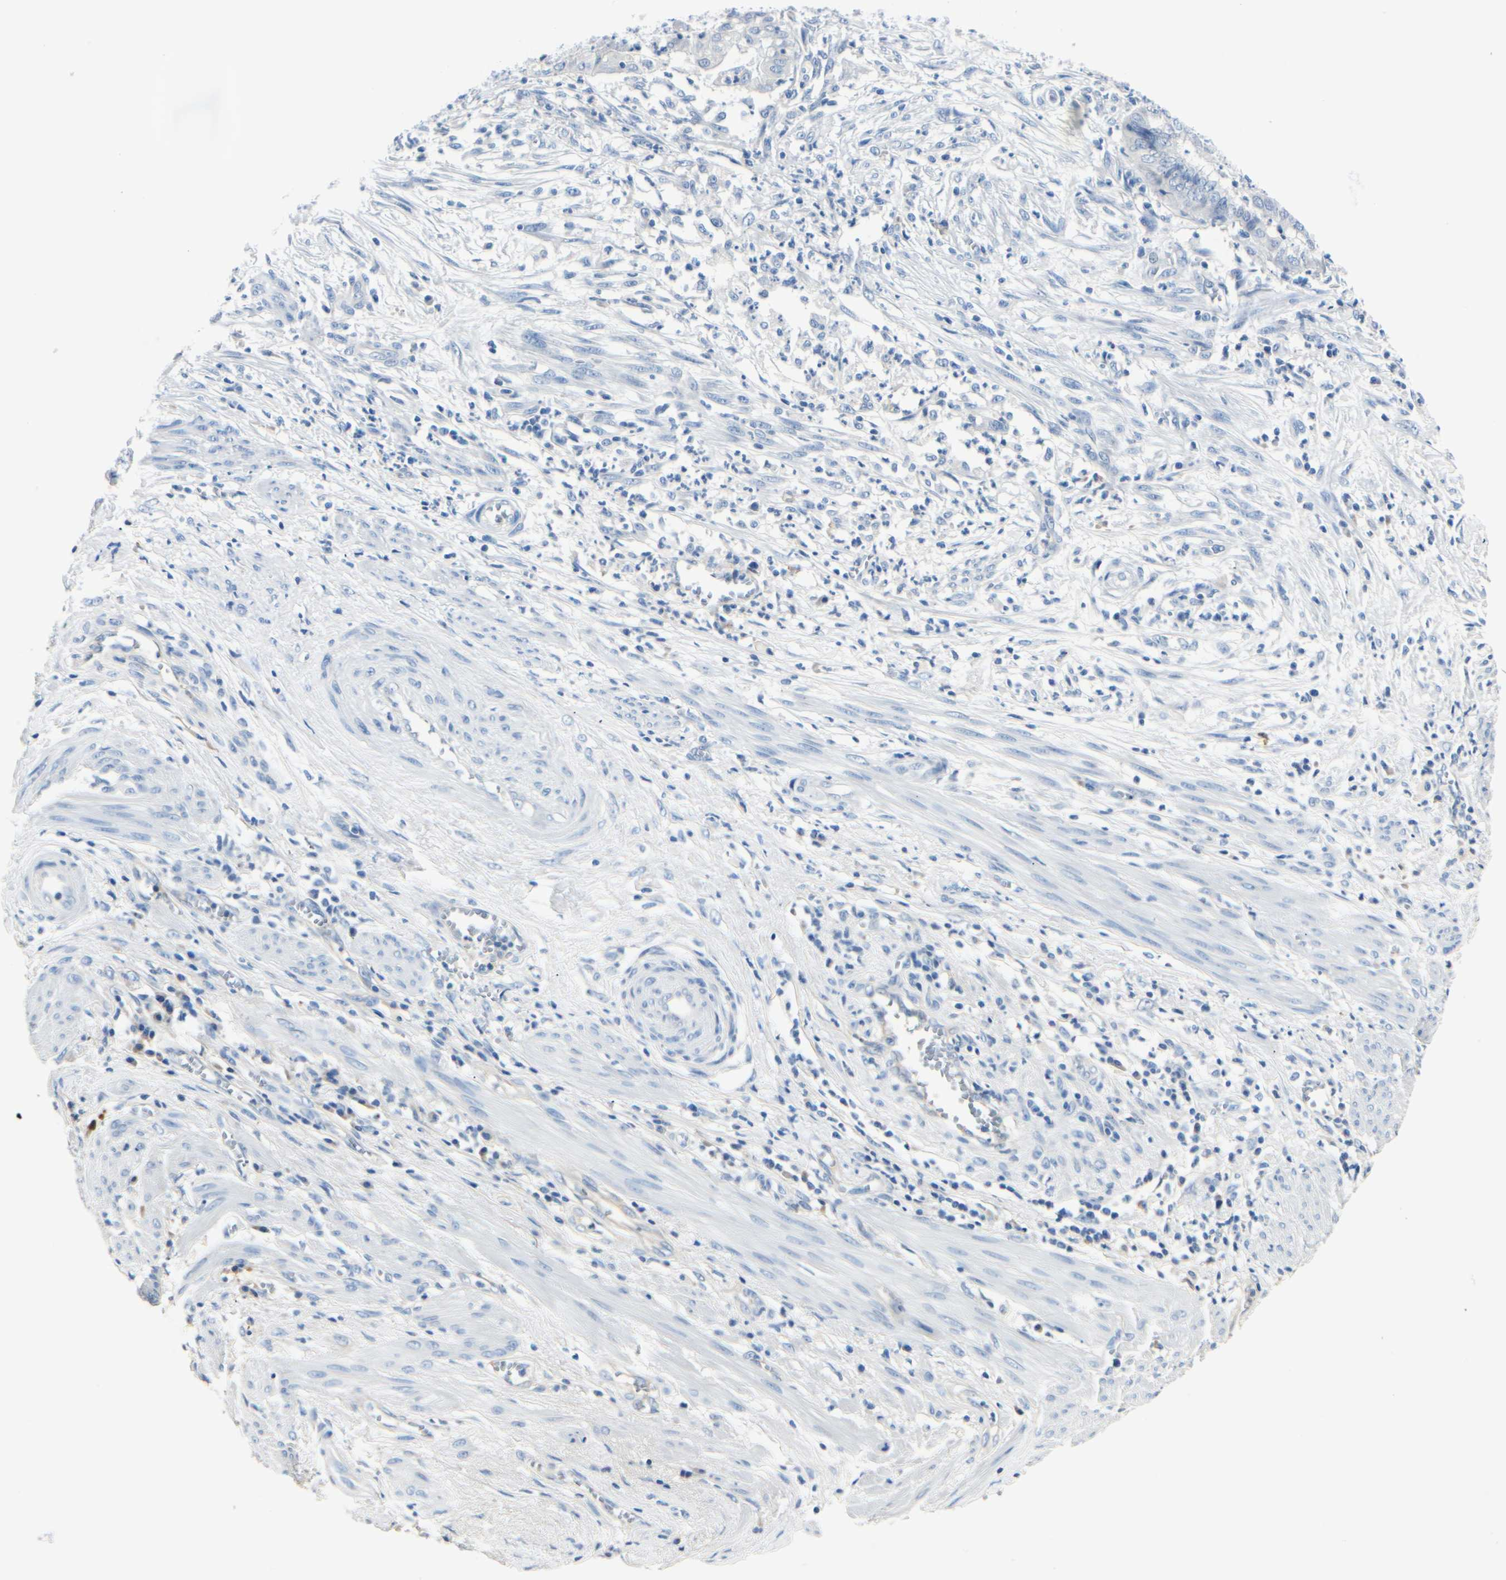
{"staining": {"intensity": "negative", "quantity": "none", "location": "none"}, "tissue": "endometrial cancer", "cell_type": "Tumor cells", "image_type": "cancer", "snomed": [{"axis": "morphology", "description": "Necrosis, NOS"}, {"axis": "morphology", "description": "Adenocarcinoma, NOS"}, {"axis": "topography", "description": "Endometrium"}], "caption": "Tumor cells show no significant positivity in adenocarcinoma (endometrial).", "gene": "TGFBR3", "patient": {"sex": "female", "age": 79}}